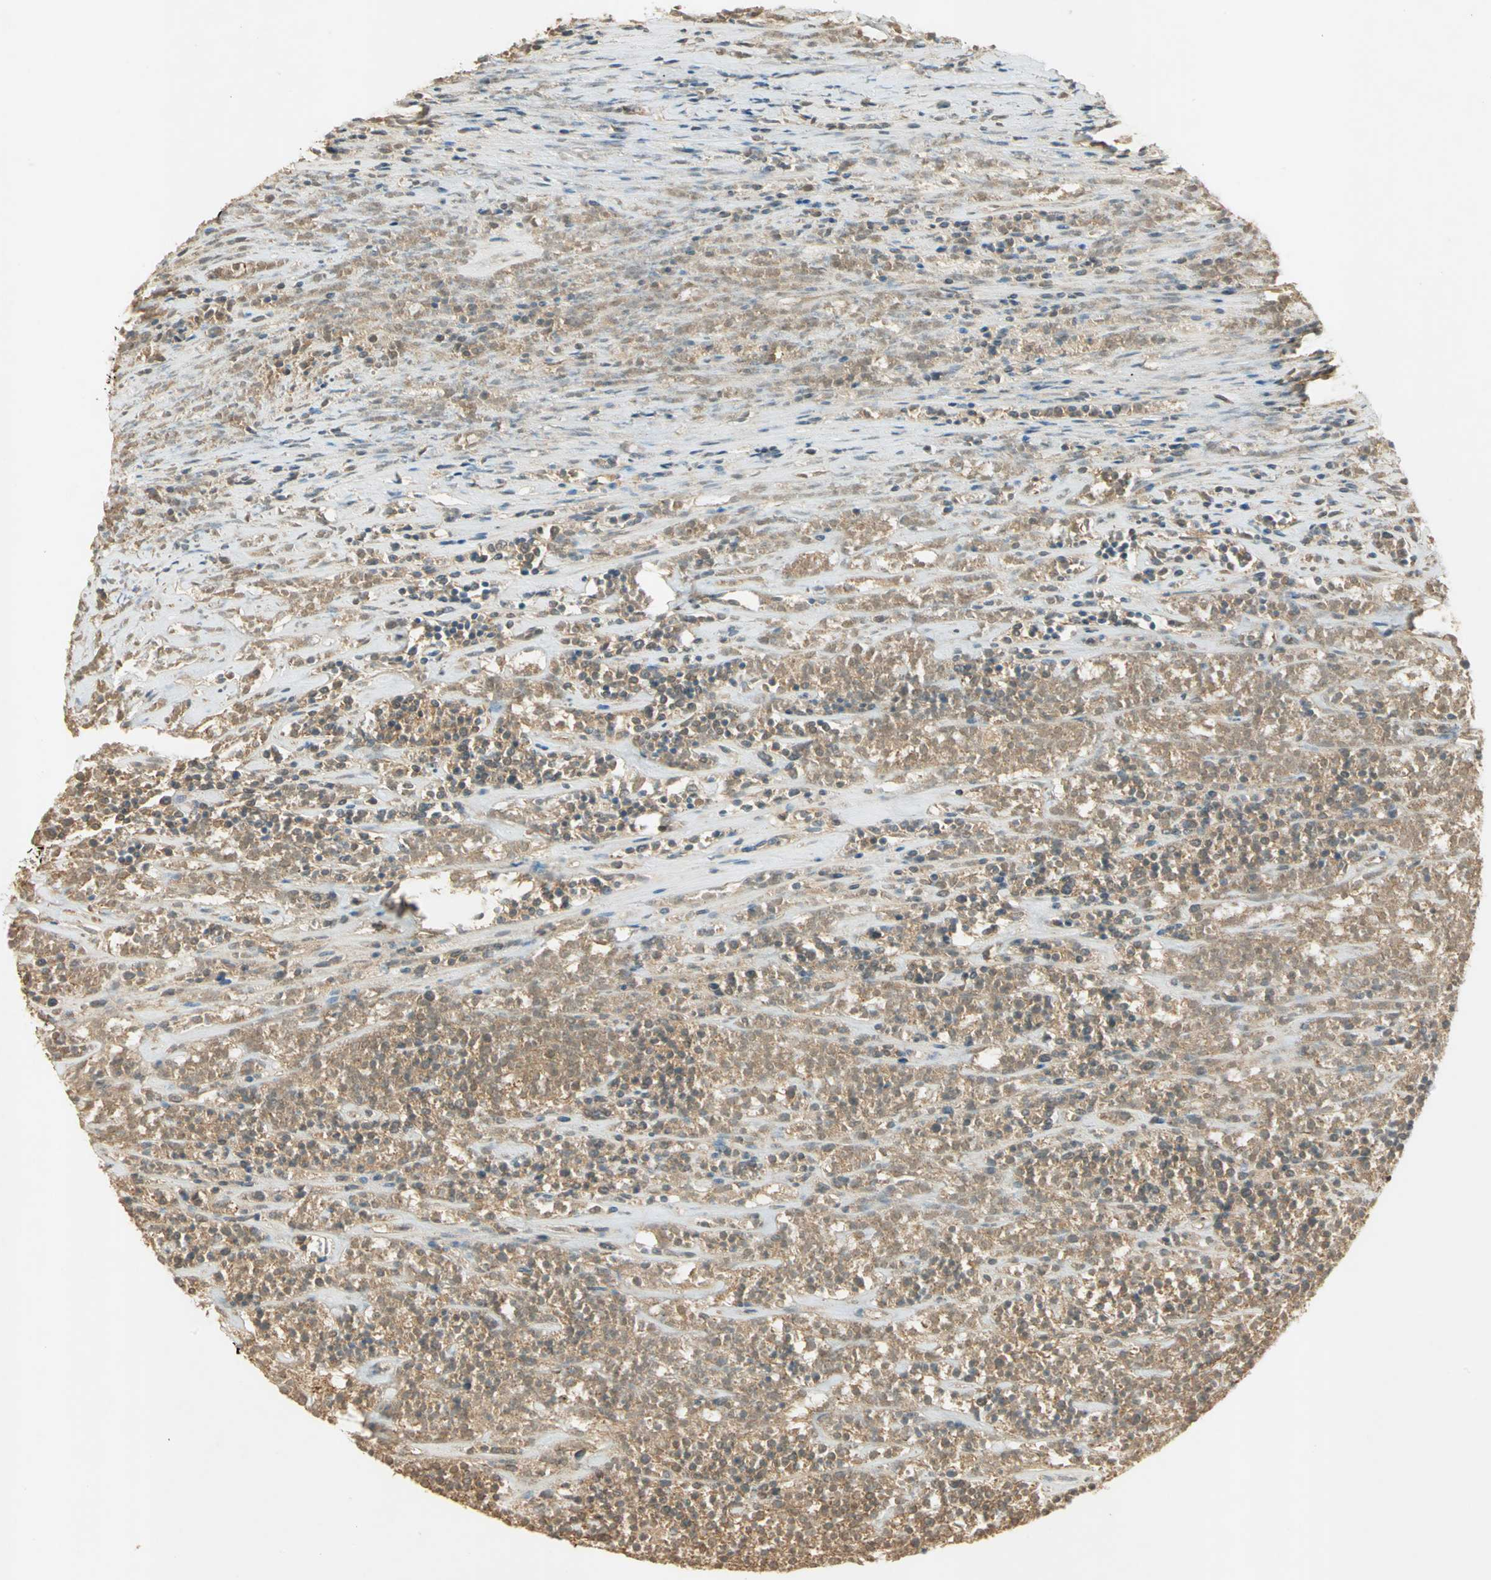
{"staining": {"intensity": "moderate", "quantity": ">75%", "location": "cytoplasmic/membranous"}, "tissue": "lymphoma", "cell_type": "Tumor cells", "image_type": "cancer", "snomed": [{"axis": "morphology", "description": "Malignant lymphoma, non-Hodgkin's type, High grade"}, {"axis": "topography", "description": "Lymph node"}], "caption": "Immunohistochemical staining of lymphoma demonstrates medium levels of moderate cytoplasmic/membranous protein positivity in about >75% of tumor cells.", "gene": "KEAP1", "patient": {"sex": "female", "age": 73}}